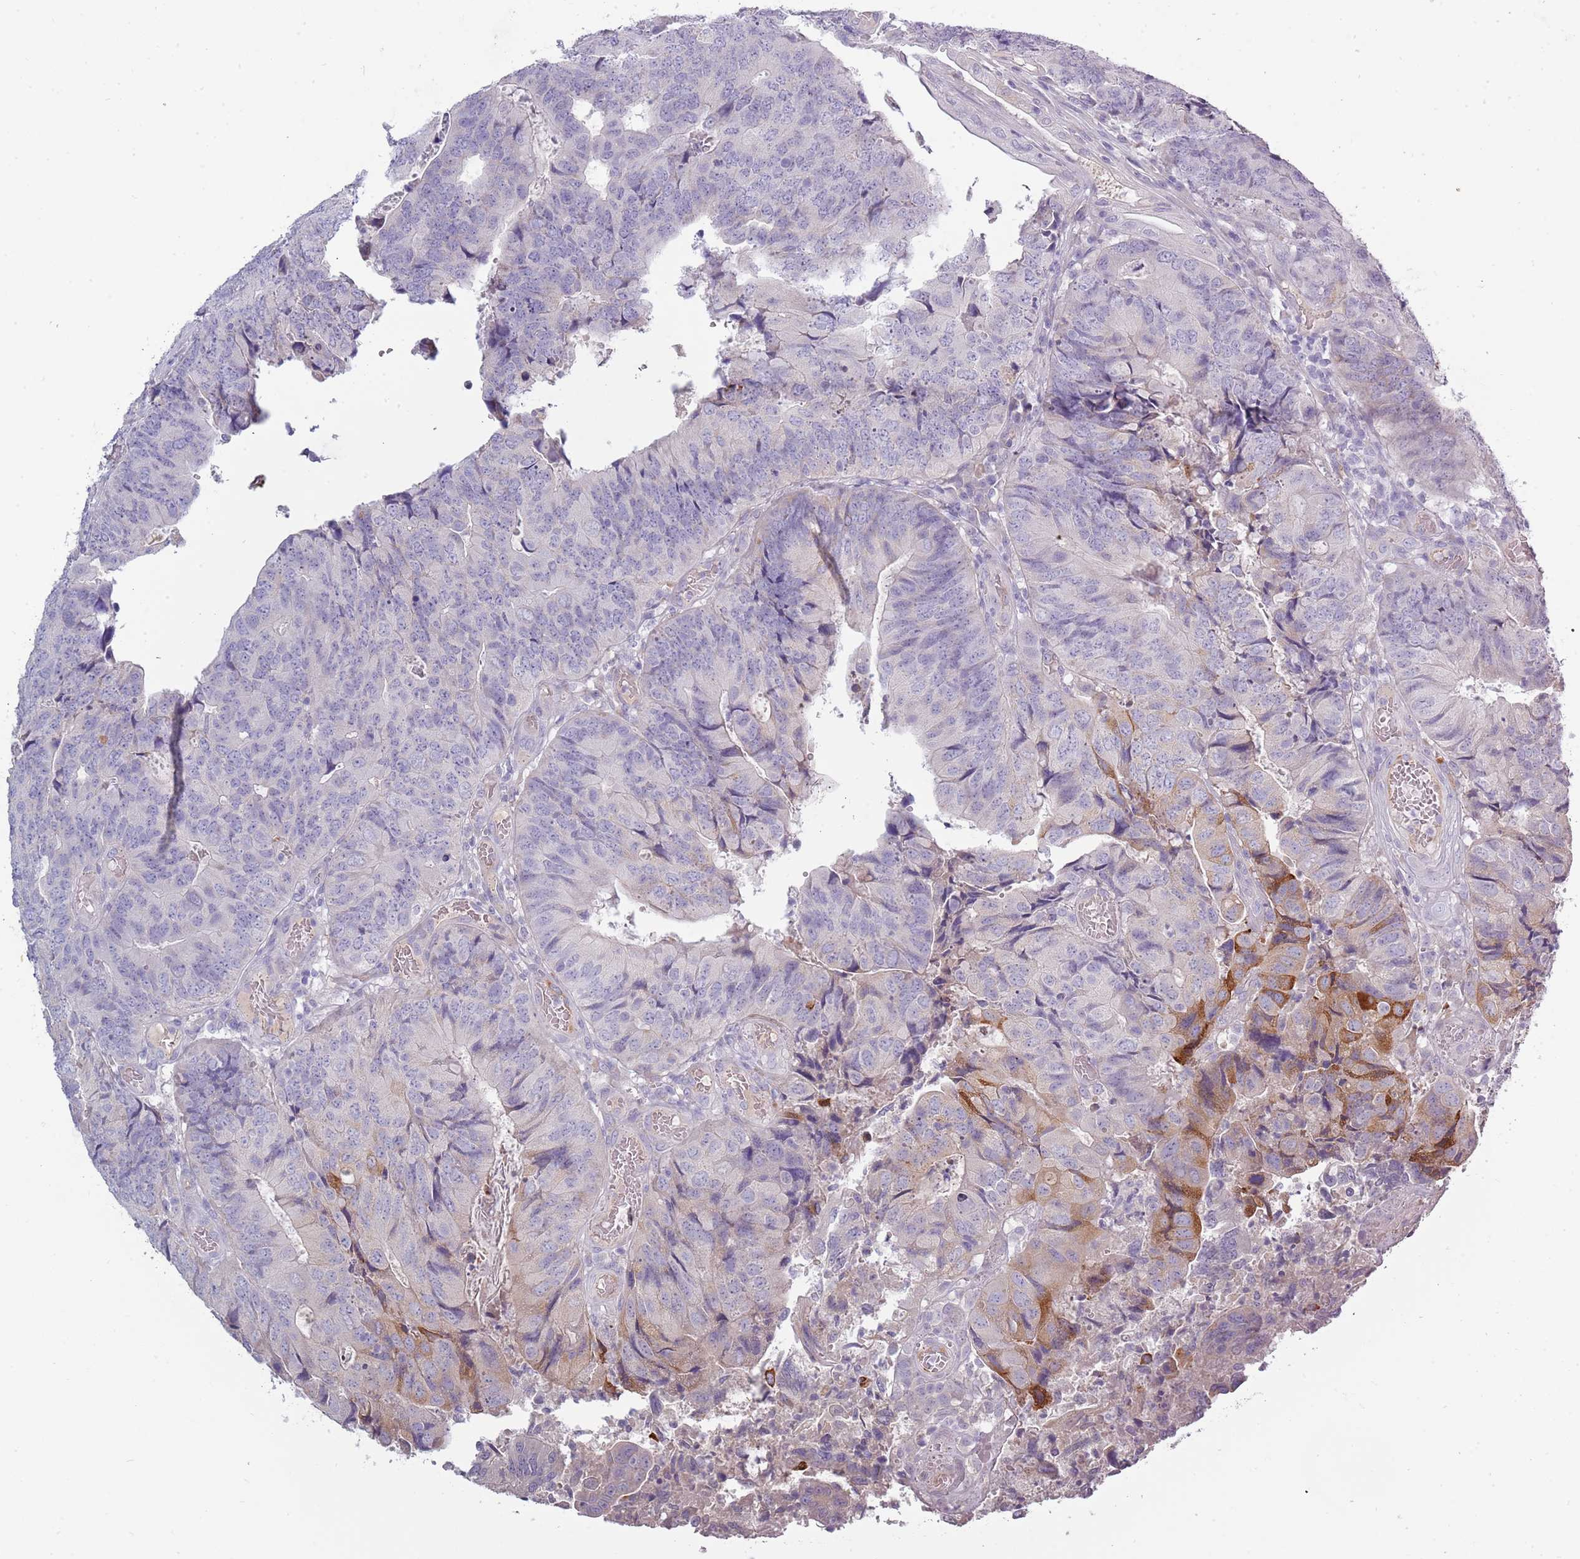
{"staining": {"intensity": "moderate", "quantity": "<25%", "location": "cytoplasmic/membranous"}, "tissue": "colorectal cancer", "cell_type": "Tumor cells", "image_type": "cancer", "snomed": [{"axis": "morphology", "description": "Adenocarcinoma, NOS"}, {"axis": "topography", "description": "Colon"}], "caption": "This histopathology image shows colorectal cancer stained with IHC to label a protein in brown. The cytoplasmic/membranous of tumor cells show moderate positivity for the protein. Nuclei are counter-stained blue.", "gene": "TNFRSF6B", "patient": {"sex": "female", "age": 67}}